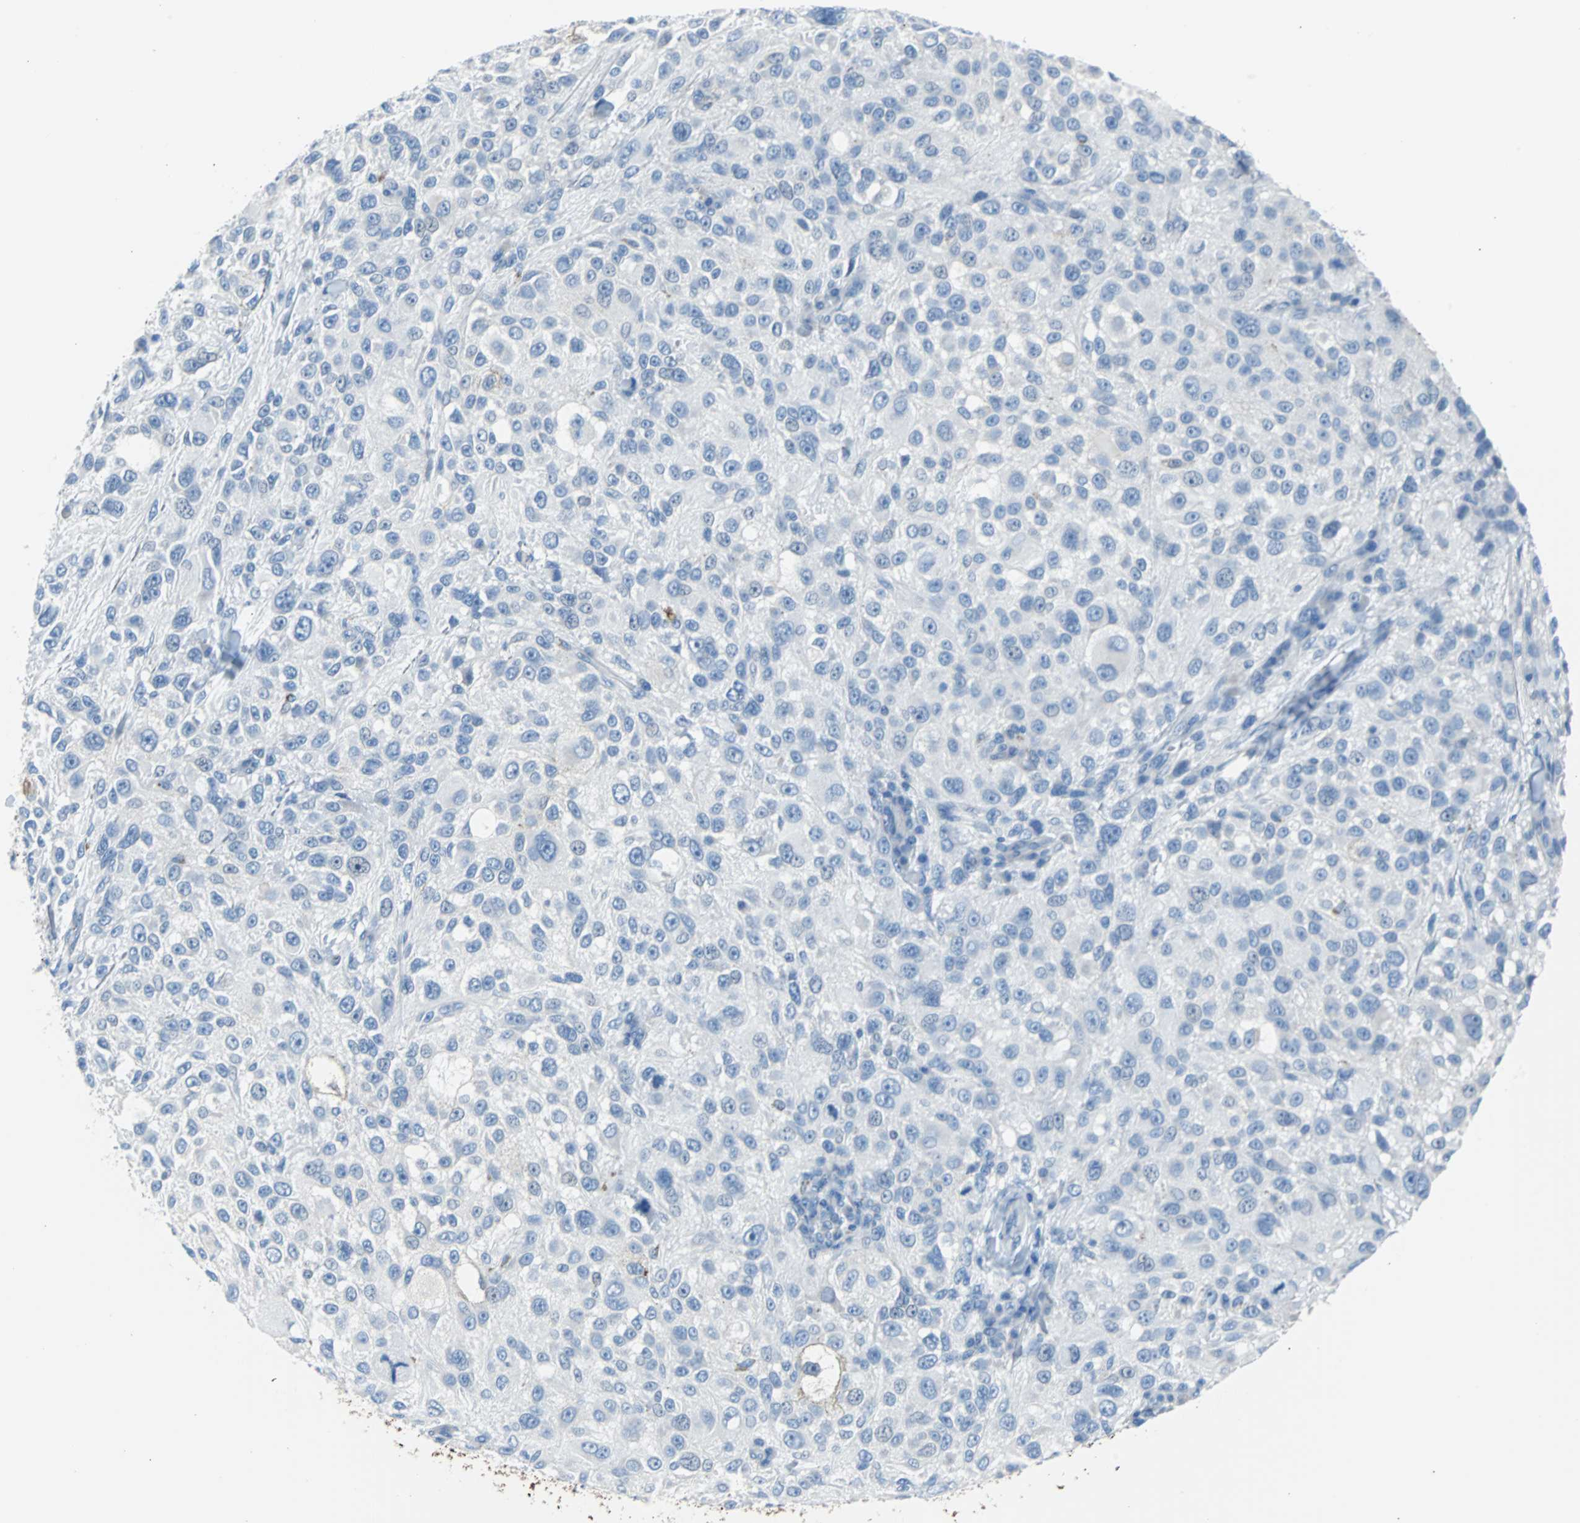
{"staining": {"intensity": "negative", "quantity": "none", "location": "none"}, "tissue": "melanoma", "cell_type": "Tumor cells", "image_type": "cancer", "snomed": [{"axis": "morphology", "description": "Necrosis, NOS"}, {"axis": "morphology", "description": "Malignant melanoma, NOS"}, {"axis": "topography", "description": "Skin"}], "caption": "A high-resolution micrograph shows immunohistochemistry (IHC) staining of malignant melanoma, which shows no significant expression in tumor cells.", "gene": "KRT7", "patient": {"sex": "female", "age": 87}}